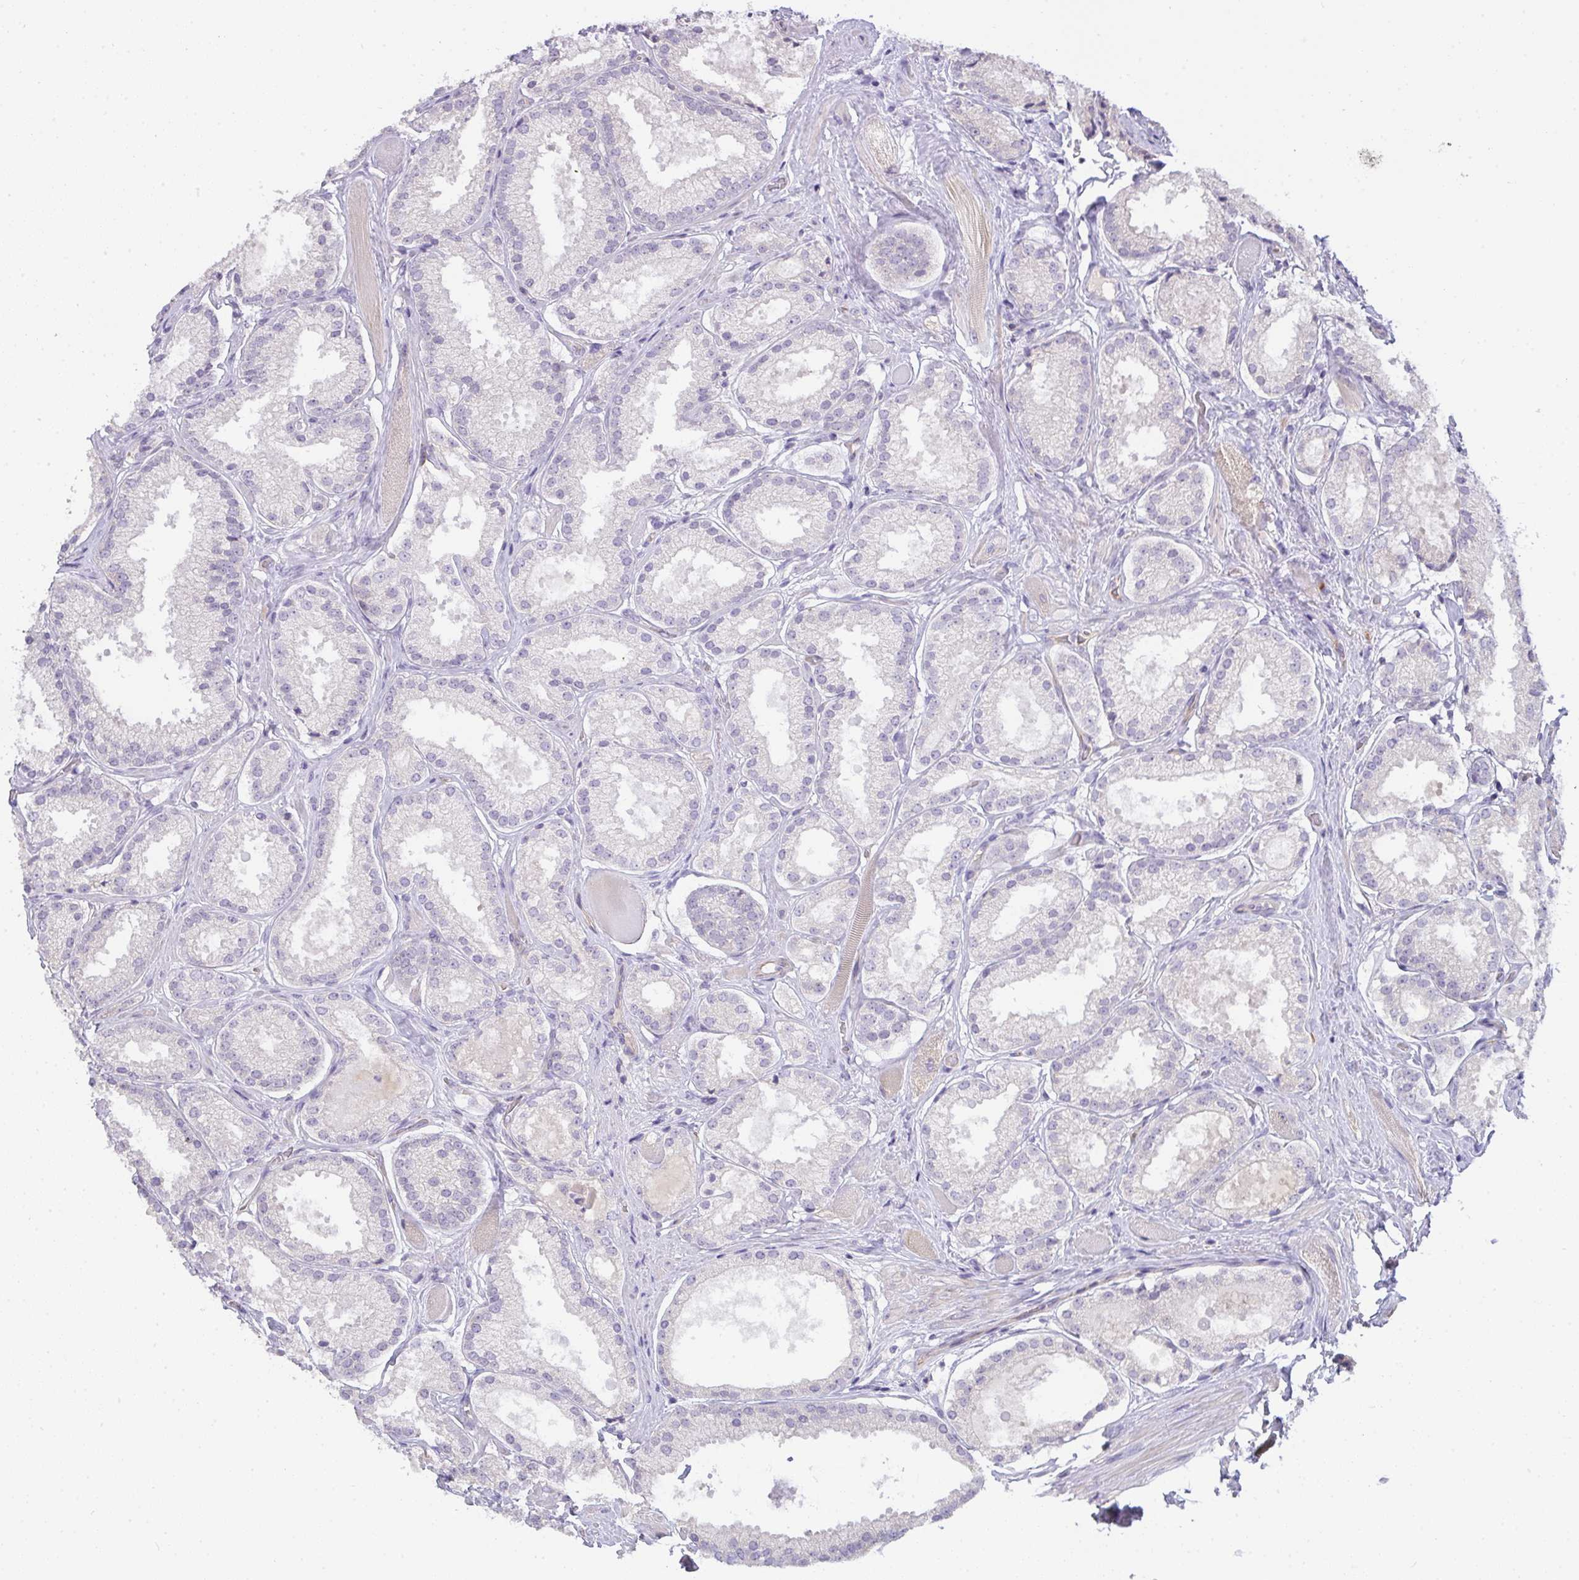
{"staining": {"intensity": "negative", "quantity": "none", "location": "none"}, "tissue": "prostate cancer", "cell_type": "Tumor cells", "image_type": "cancer", "snomed": [{"axis": "morphology", "description": "Adenocarcinoma, High grade"}, {"axis": "topography", "description": "Prostate"}], "caption": "This is an immunohistochemistry (IHC) micrograph of prostate adenocarcinoma (high-grade). There is no staining in tumor cells.", "gene": "FILIP1", "patient": {"sex": "male", "age": 68}}